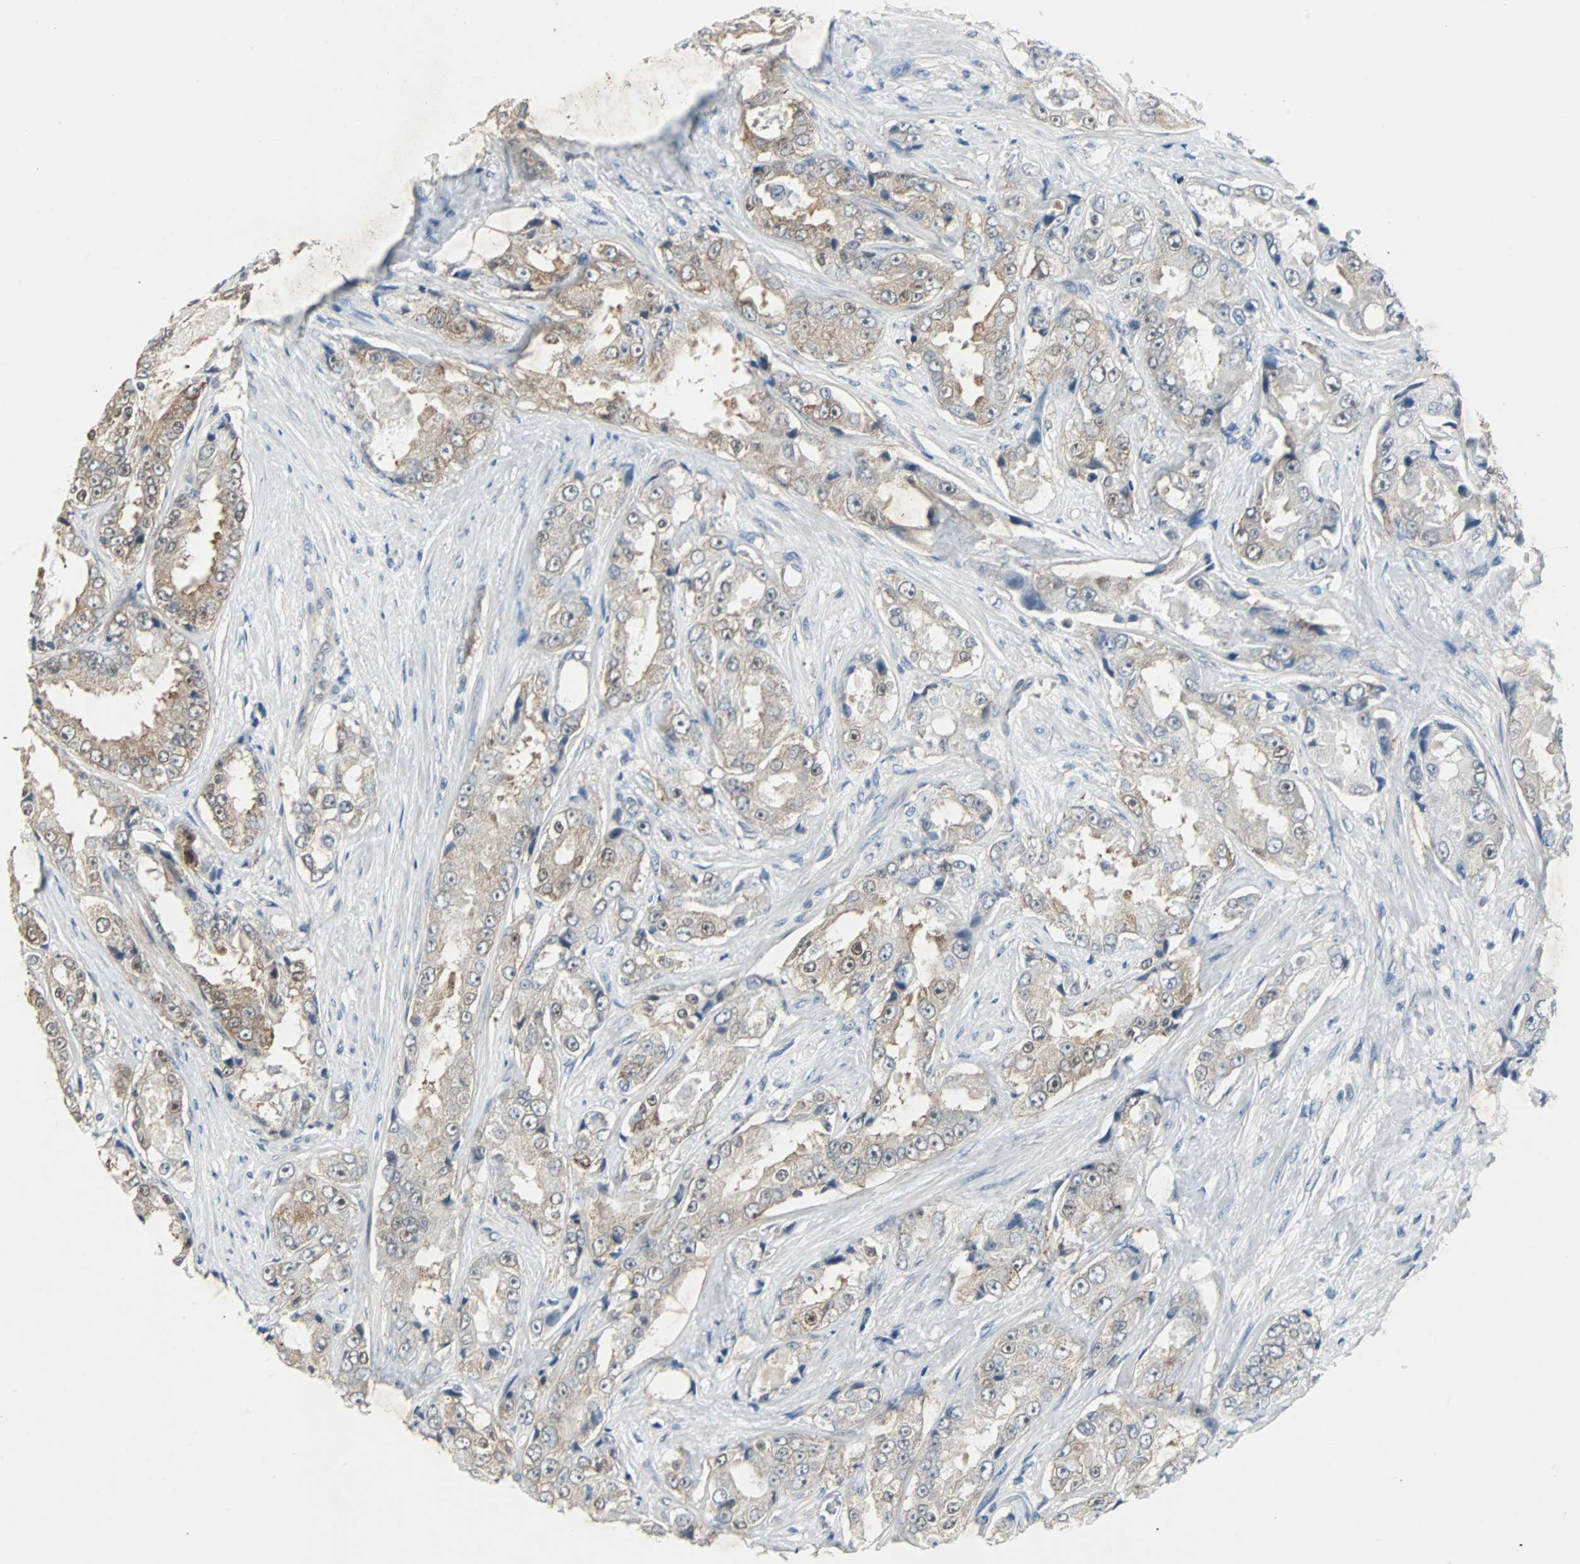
{"staining": {"intensity": "weak", "quantity": ">75%", "location": "cytoplasmic/membranous,nuclear"}, "tissue": "prostate cancer", "cell_type": "Tumor cells", "image_type": "cancer", "snomed": [{"axis": "morphology", "description": "Adenocarcinoma, High grade"}, {"axis": "topography", "description": "Prostate"}], "caption": "Protein analysis of prostate cancer (adenocarcinoma (high-grade)) tissue demonstrates weak cytoplasmic/membranous and nuclear staining in approximately >75% of tumor cells. The staining was performed using DAB (3,3'-diaminobenzidine) to visualize the protein expression in brown, while the nuclei were stained in blue with hematoxylin (Magnification: 20x).", "gene": "CMC2", "patient": {"sex": "male", "age": 73}}